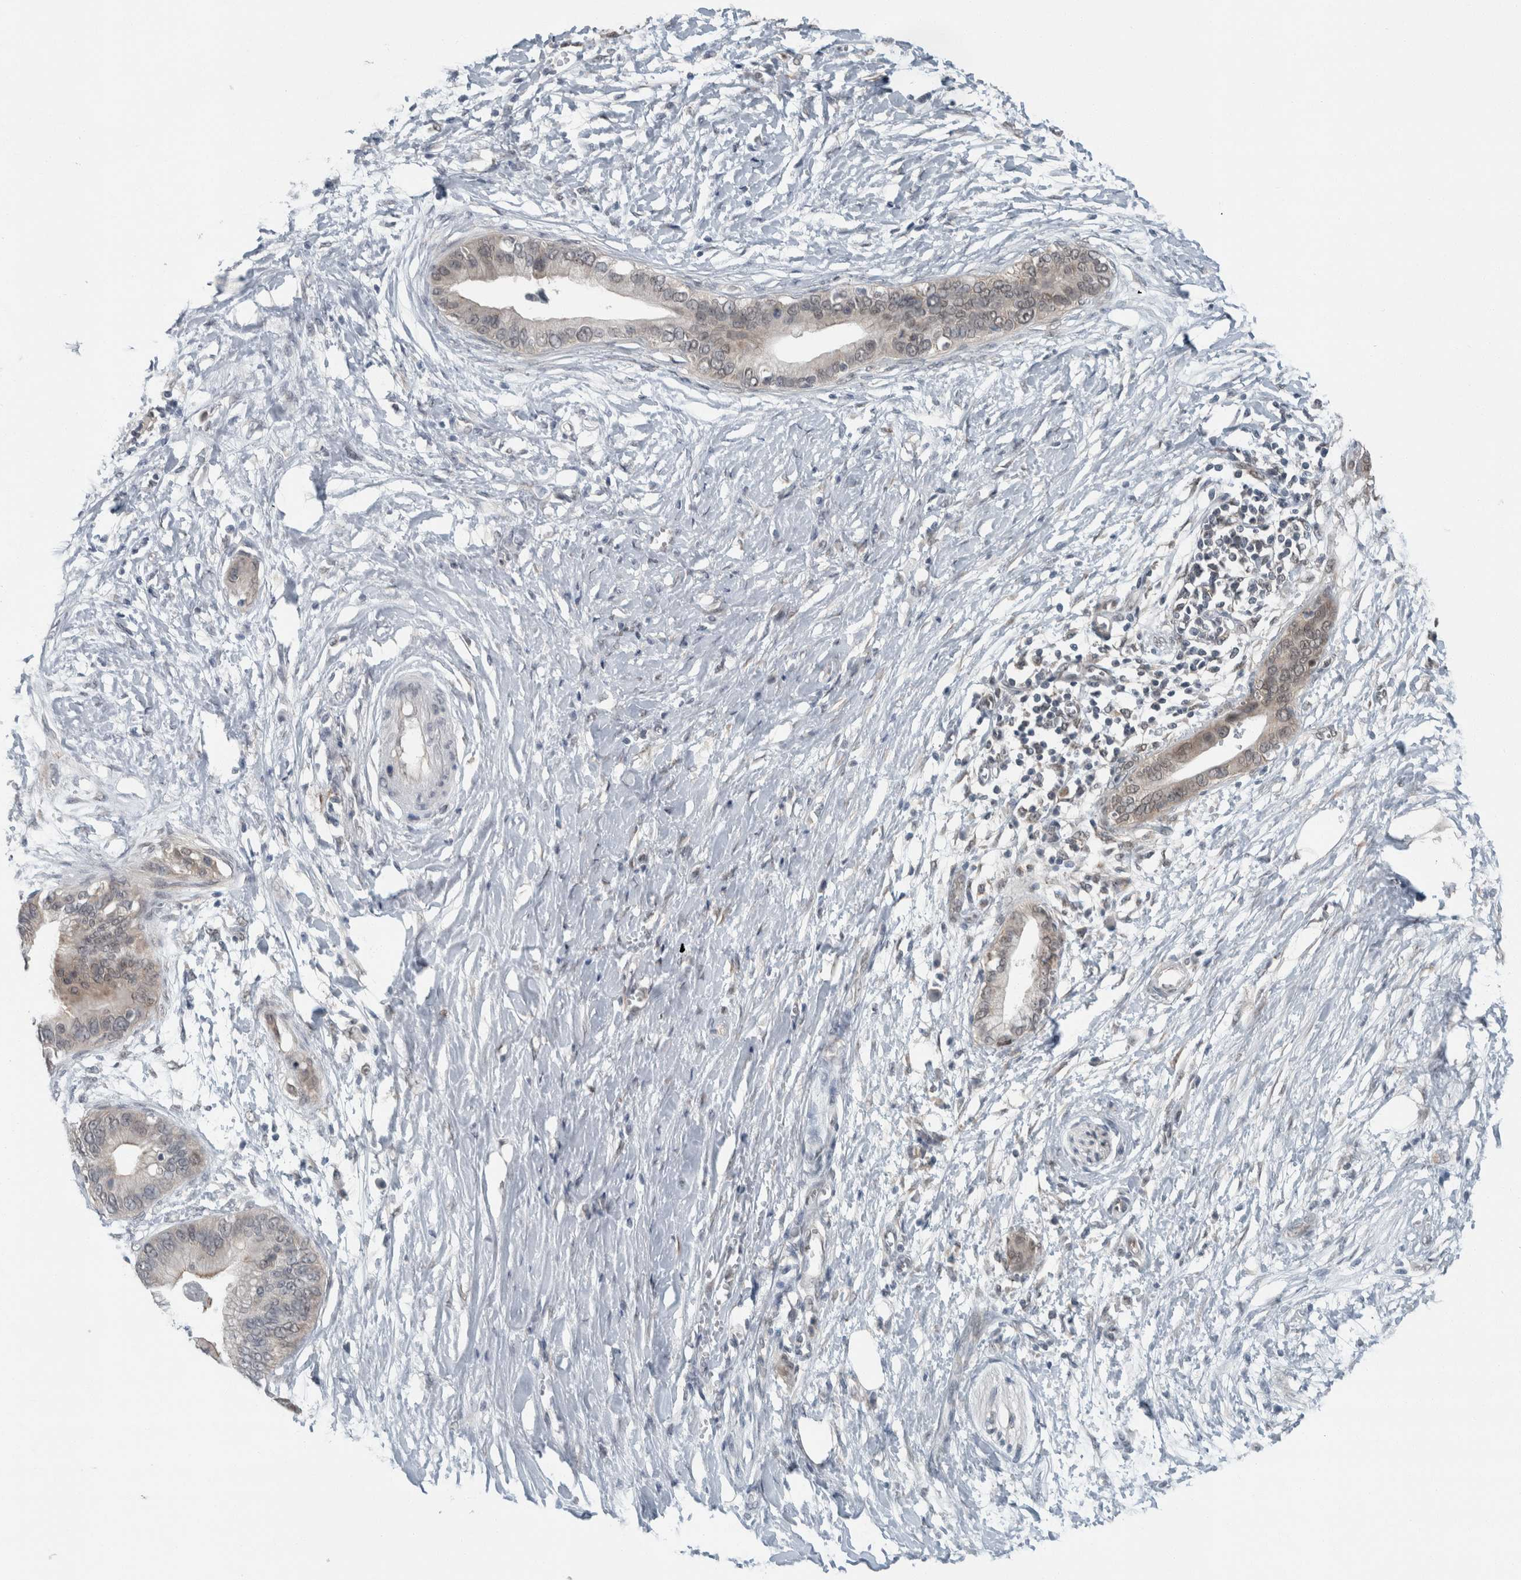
{"staining": {"intensity": "negative", "quantity": "none", "location": "none"}, "tissue": "pancreatic cancer", "cell_type": "Tumor cells", "image_type": "cancer", "snomed": [{"axis": "morphology", "description": "Normal tissue, NOS"}, {"axis": "morphology", "description": "Adenocarcinoma, NOS"}, {"axis": "topography", "description": "Pancreas"}, {"axis": "topography", "description": "Peripheral nerve tissue"}], "caption": "The immunohistochemistry histopathology image has no significant expression in tumor cells of pancreatic adenocarcinoma tissue. Nuclei are stained in blue.", "gene": "MYO1E", "patient": {"sex": "male", "age": 59}}